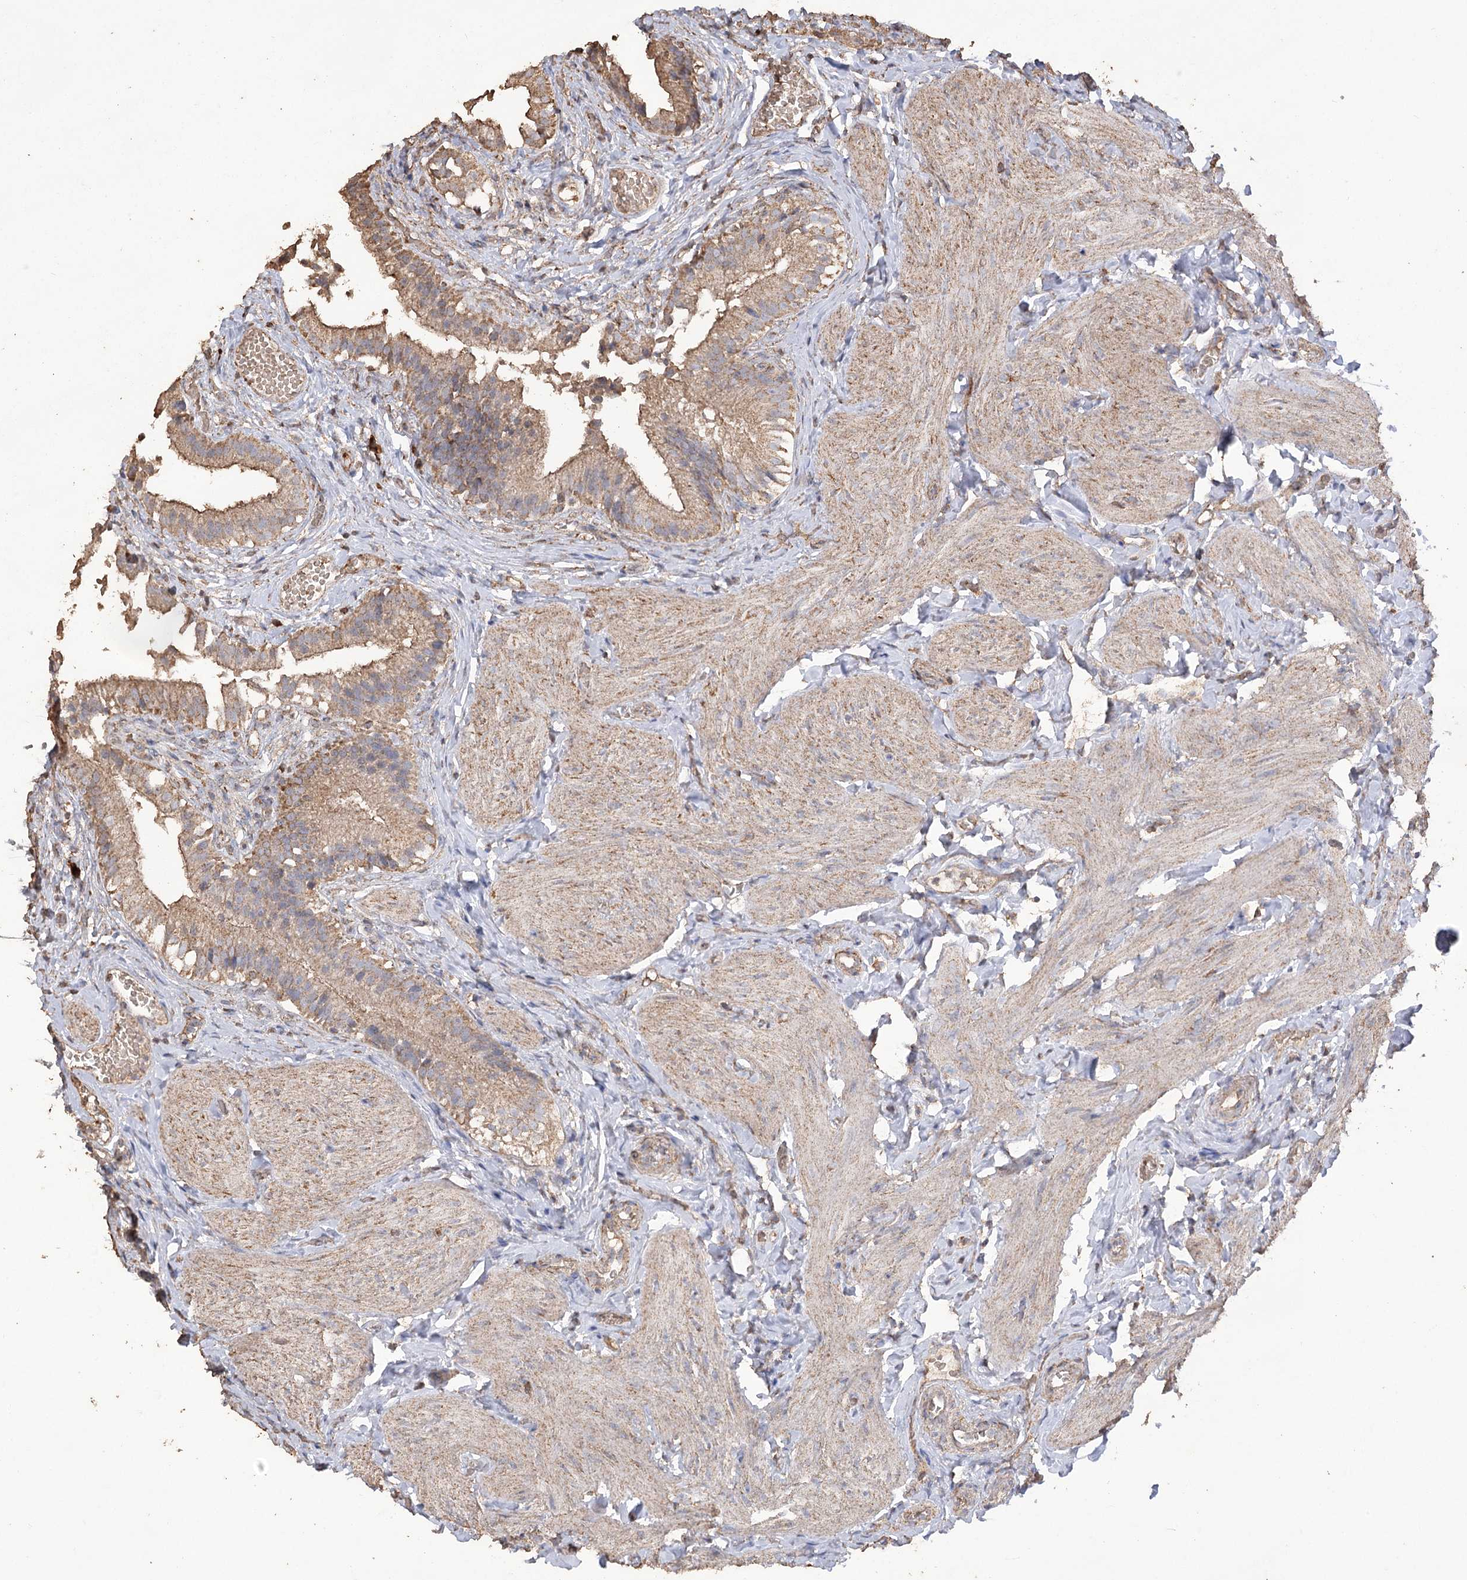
{"staining": {"intensity": "moderate", "quantity": ">75%", "location": "cytoplasmic/membranous"}, "tissue": "gallbladder", "cell_type": "Glandular cells", "image_type": "normal", "snomed": [{"axis": "morphology", "description": "Normal tissue, NOS"}, {"axis": "topography", "description": "Gallbladder"}], "caption": "Immunohistochemistry (IHC) image of benign human gallbladder stained for a protein (brown), which exhibits medium levels of moderate cytoplasmic/membranous positivity in approximately >75% of glandular cells.", "gene": "IREB2", "patient": {"sex": "female", "age": 47}}